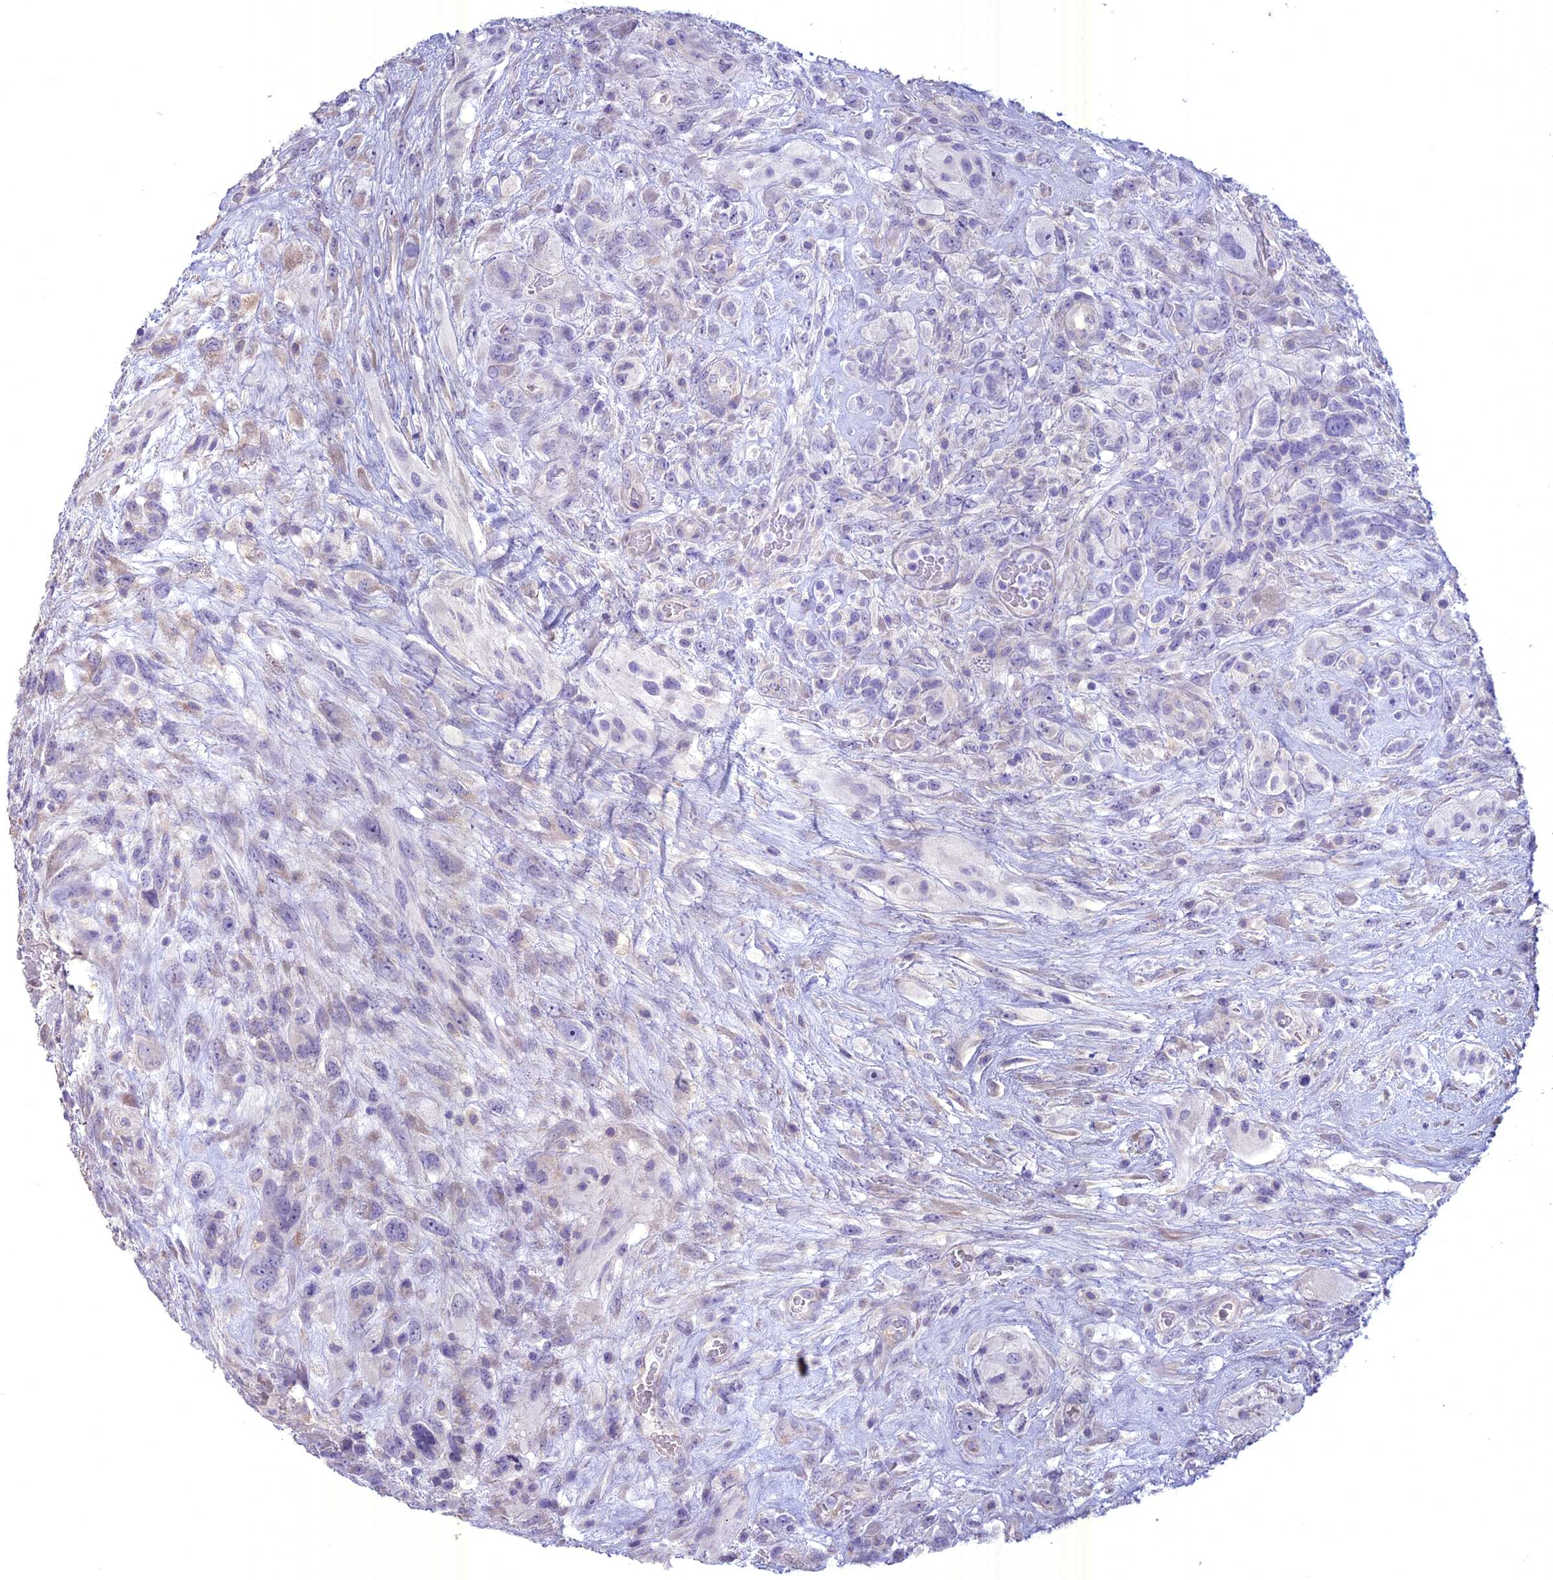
{"staining": {"intensity": "negative", "quantity": "none", "location": "none"}, "tissue": "glioma", "cell_type": "Tumor cells", "image_type": "cancer", "snomed": [{"axis": "morphology", "description": "Glioma, malignant, High grade"}, {"axis": "topography", "description": "Brain"}], "caption": "The photomicrograph shows no staining of tumor cells in malignant glioma (high-grade).", "gene": "SPHKAP", "patient": {"sex": "male", "age": 61}}